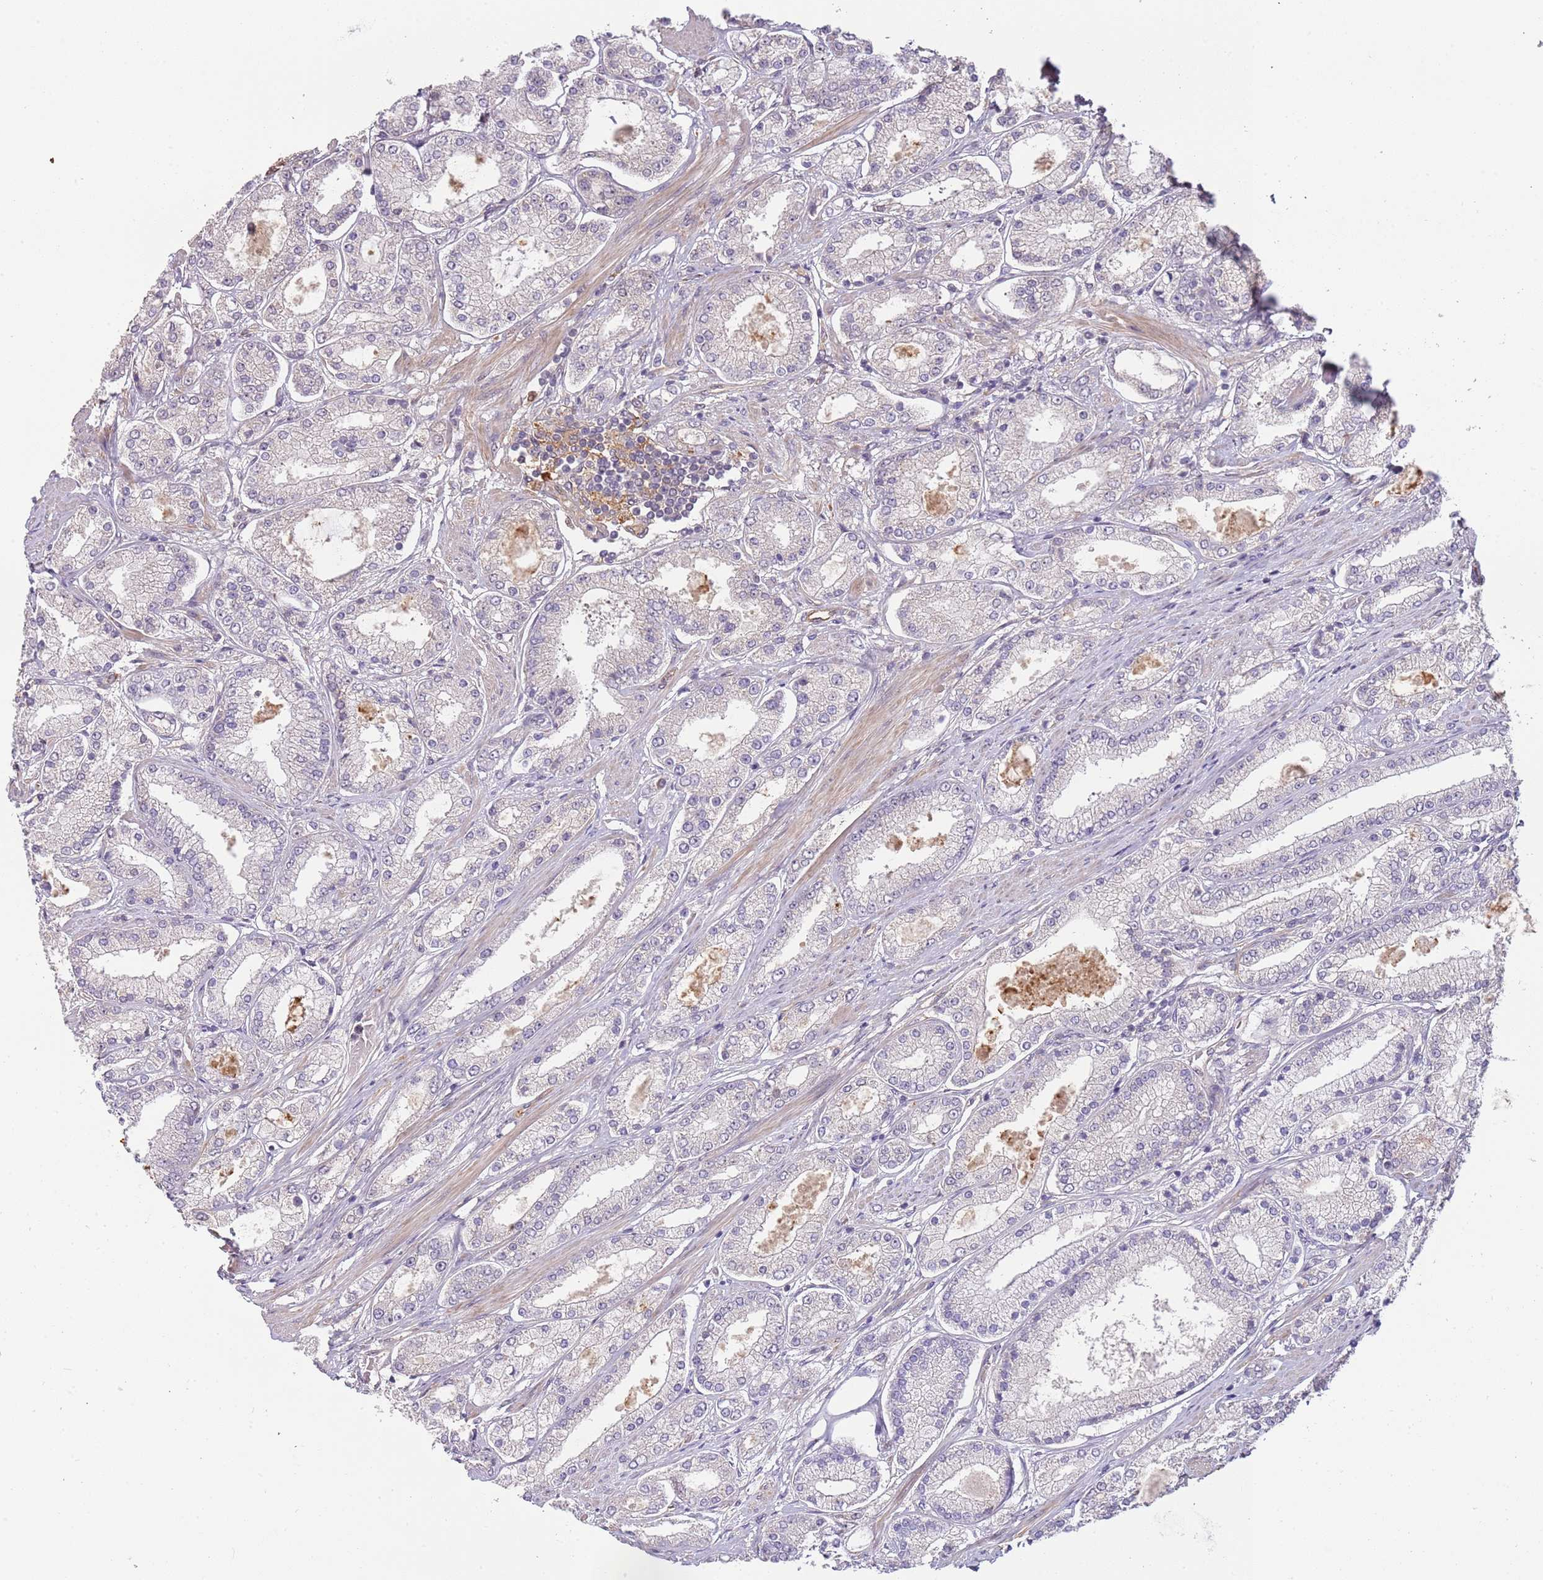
{"staining": {"intensity": "negative", "quantity": "none", "location": "none"}, "tissue": "prostate cancer", "cell_type": "Tumor cells", "image_type": "cancer", "snomed": [{"axis": "morphology", "description": "Adenocarcinoma, High grade"}, {"axis": "topography", "description": "Prostate"}], "caption": "A histopathology image of human prostate cancer (high-grade adenocarcinoma) is negative for staining in tumor cells.", "gene": "SURF2", "patient": {"sex": "male", "age": 69}}